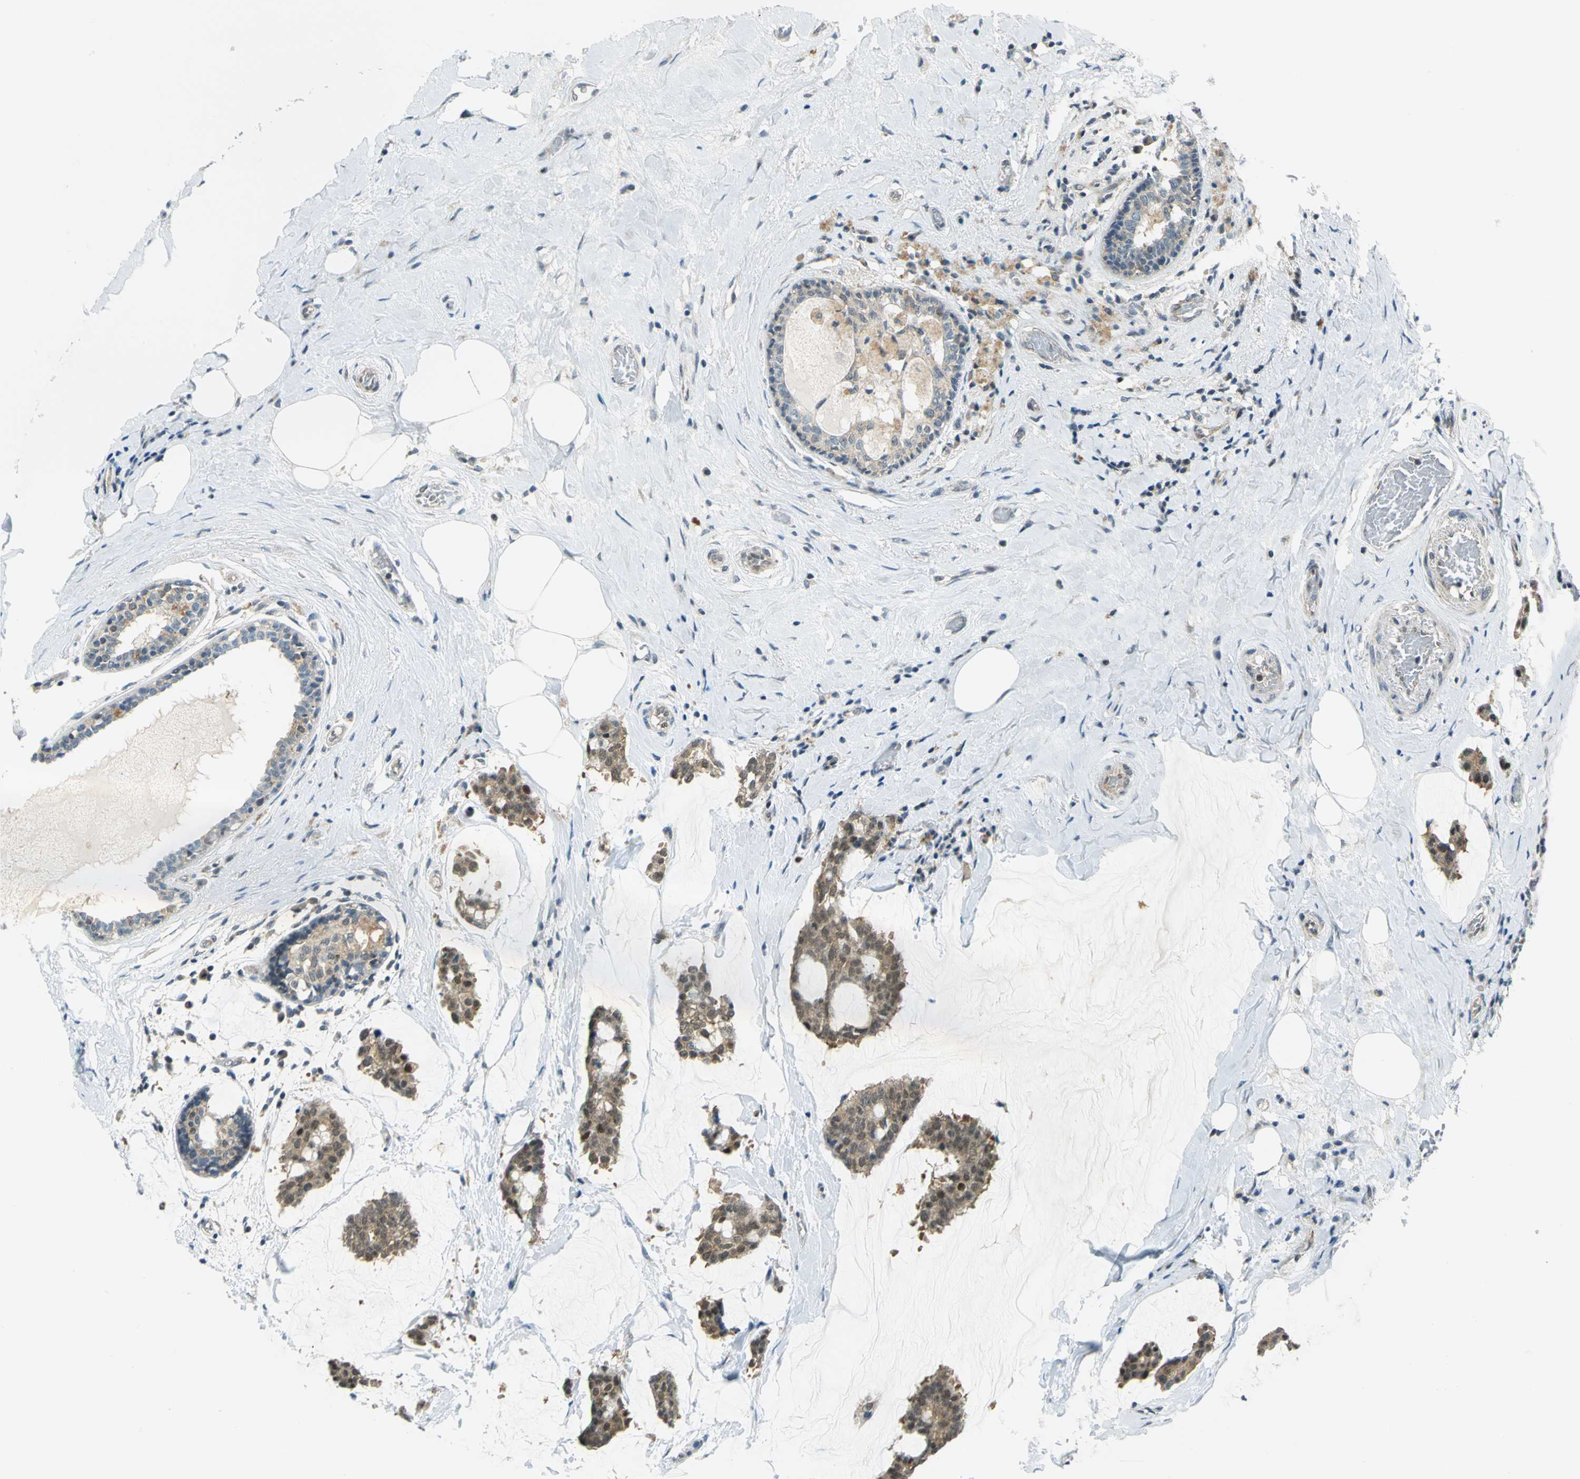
{"staining": {"intensity": "moderate", "quantity": ">75%", "location": "cytoplasmic/membranous"}, "tissue": "breast cancer", "cell_type": "Tumor cells", "image_type": "cancer", "snomed": [{"axis": "morphology", "description": "Duct carcinoma"}, {"axis": "topography", "description": "Breast"}], "caption": "A medium amount of moderate cytoplasmic/membranous expression is appreciated in about >75% of tumor cells in breast cancer (intraductal carcinoma) tissue.", "gene": "PIN1", "patient": {"sex": "female", "age": 93}}